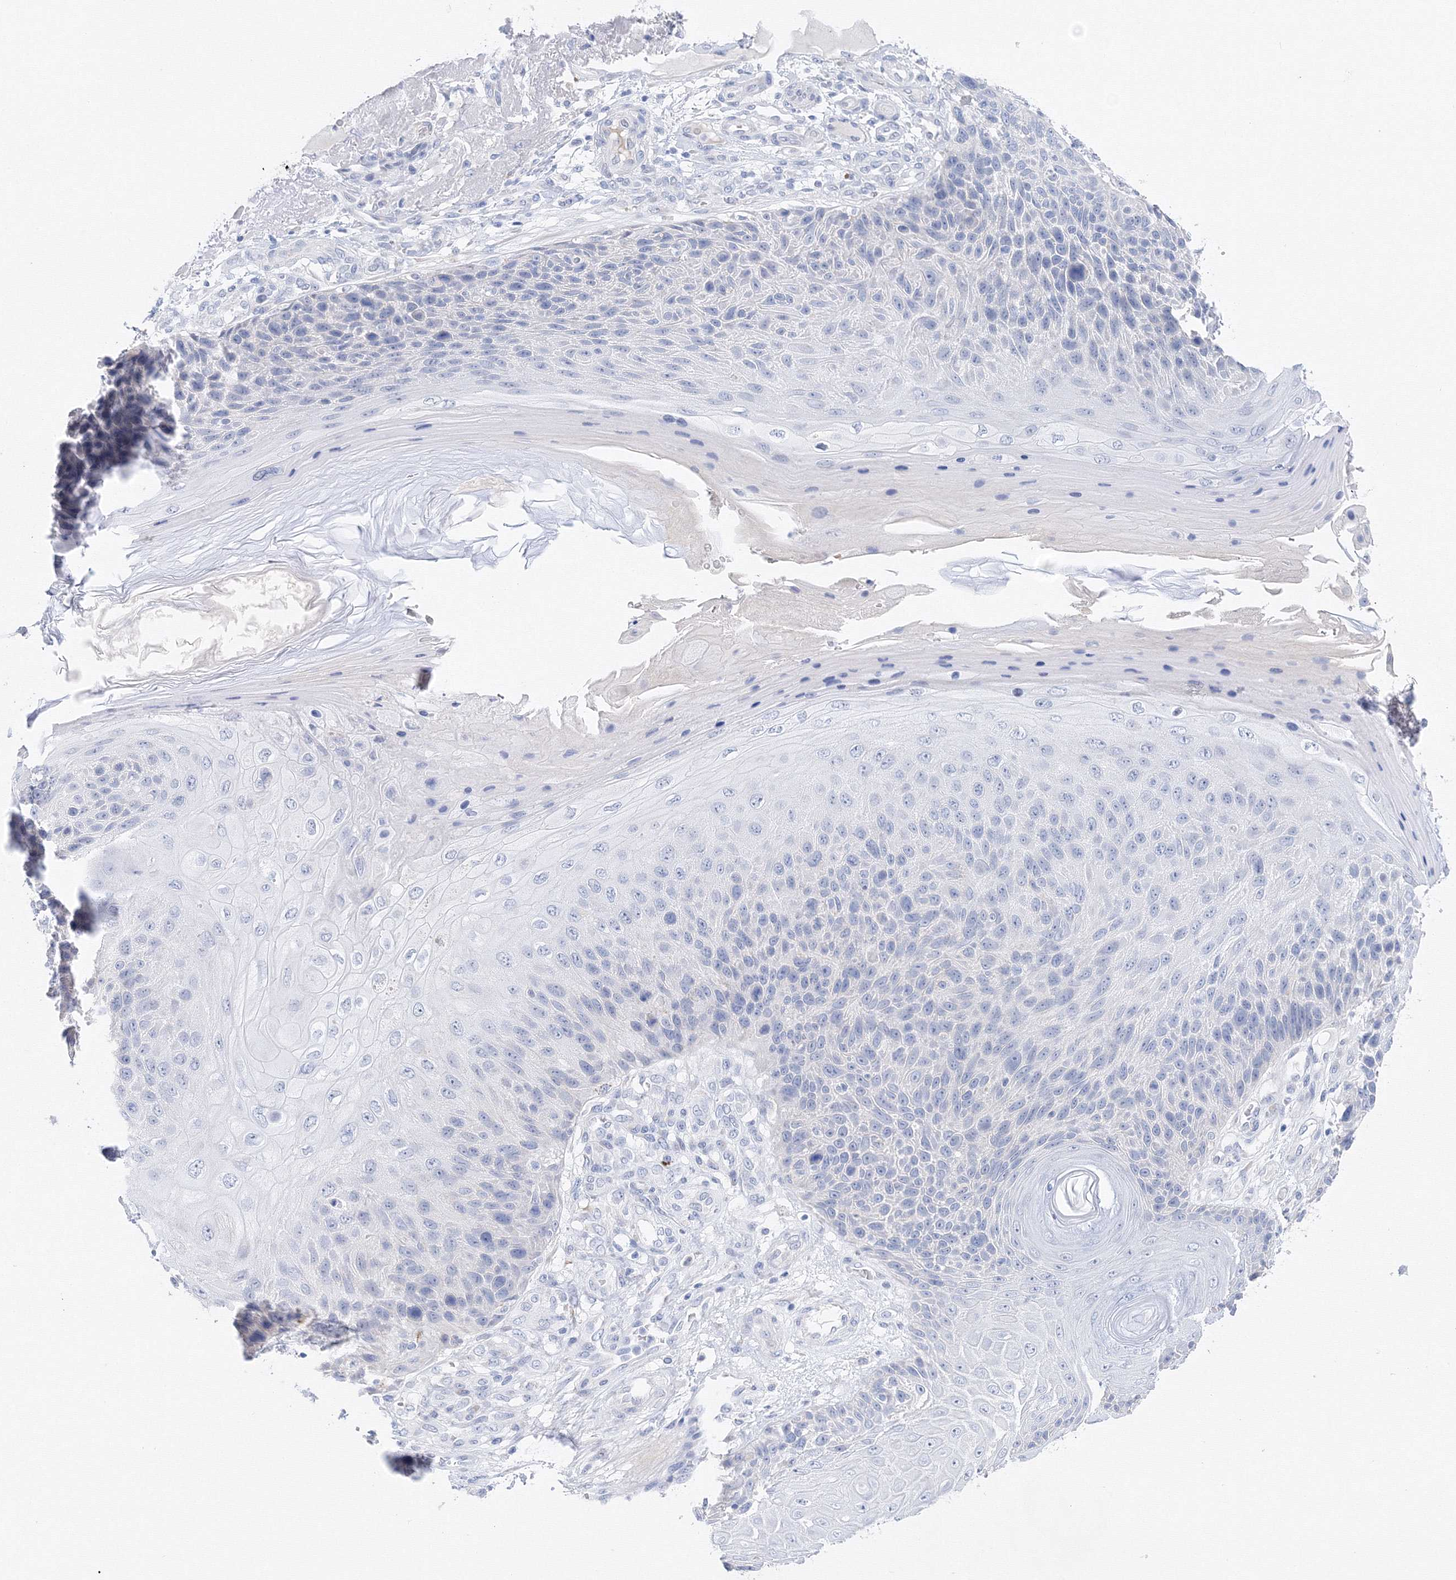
{"staining": {"intensity": "negative", "quantity": "none", "location": "none"}, "tissue": "skin cancer", "cell_type": "Tumor cells", "image_type": "cancer", "snomed": [{"axis": "morphology", "description": "Squamous cell carcinoma, NOS"}, {"axis": "topography", "description": "Skin"}], "caption": "DAB immunohistochemical staining of human skin squamous cell carcinoma demonstrates no significant positivity in tumor cells.", "gene": "TAMM41", "patient": {"sex": "female", "age": 88}}